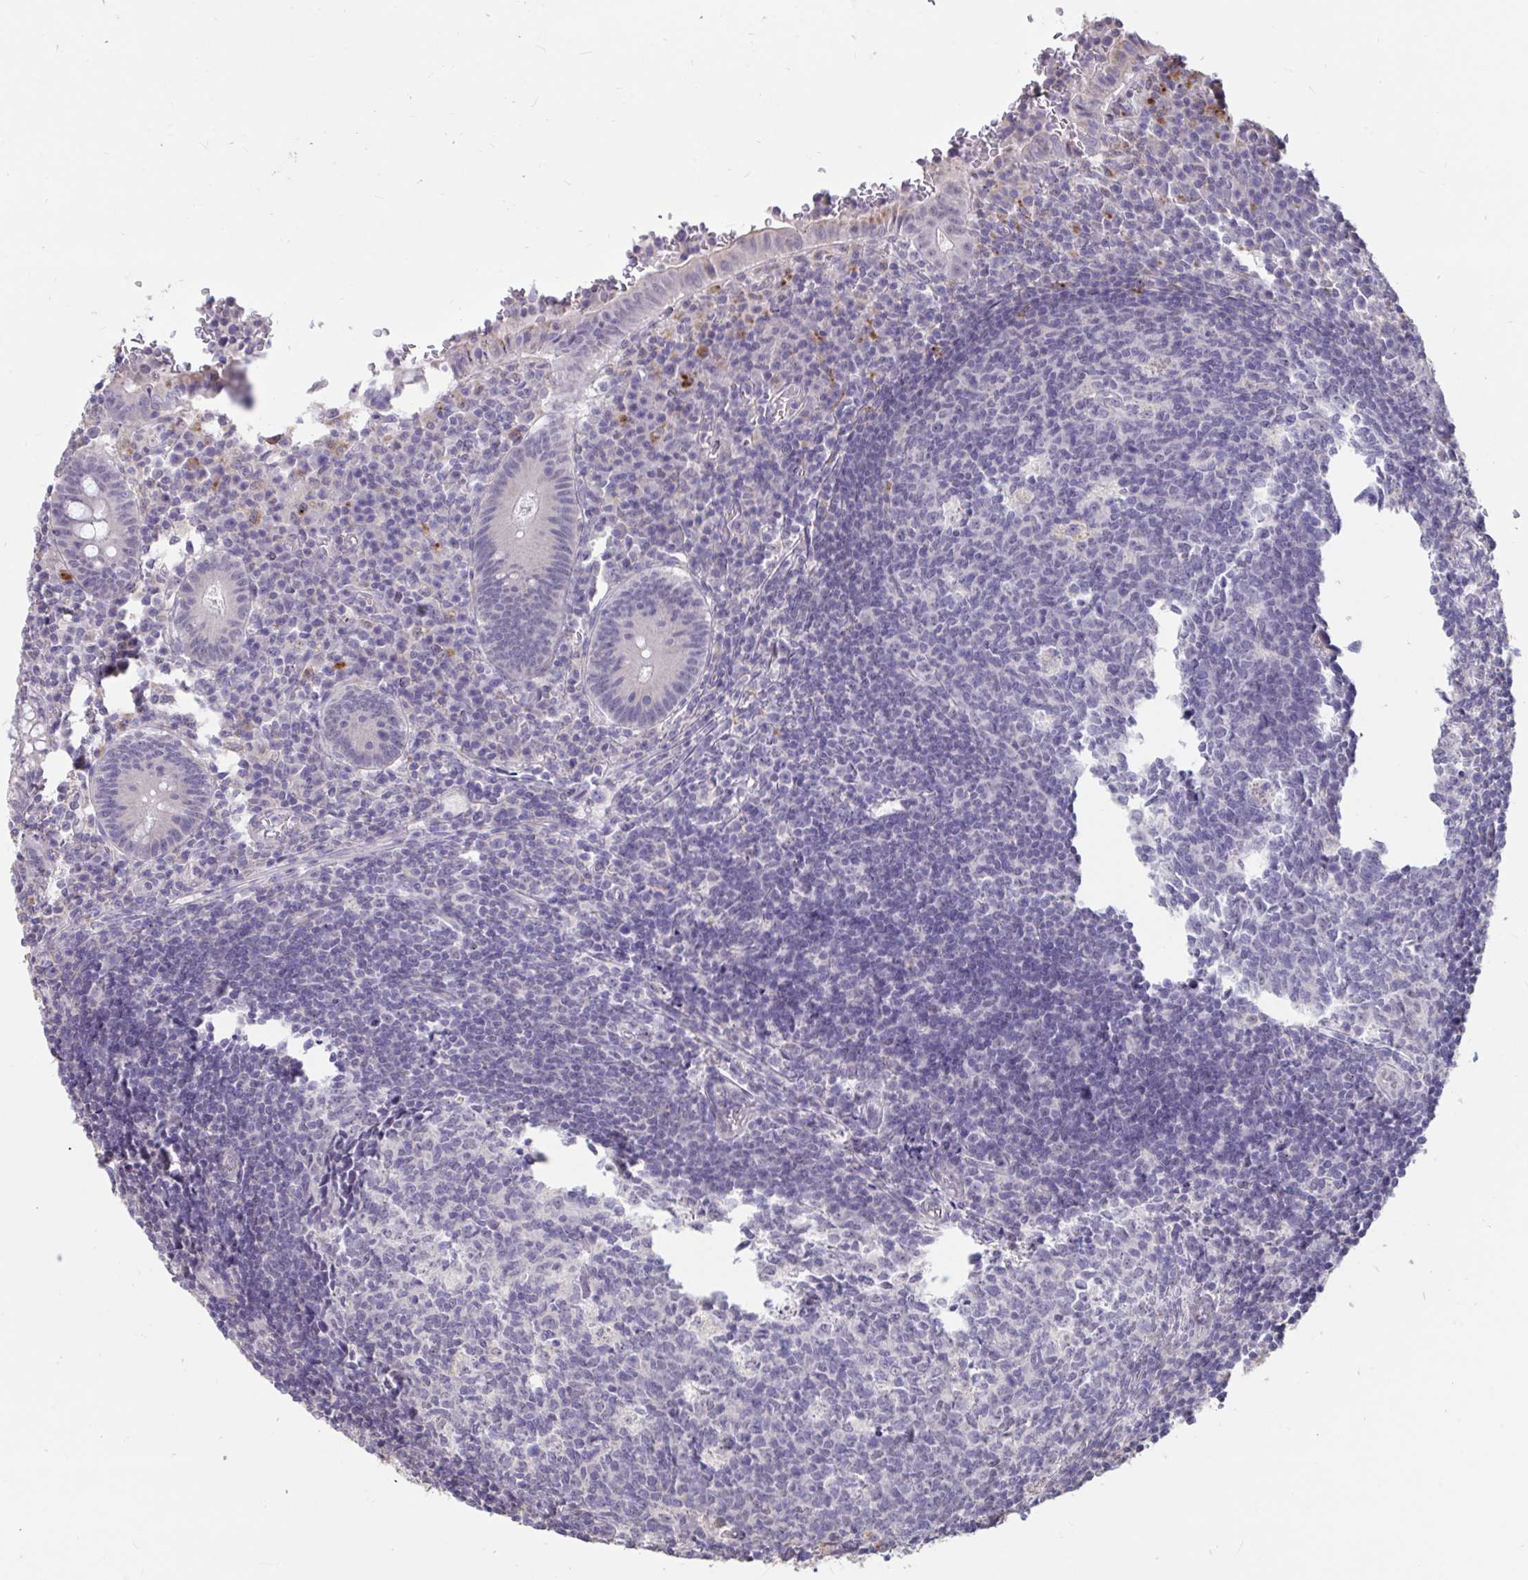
{"staining": {"intensity": "negative", "quantity": "none", "location": "none"}, "tissue": "appendix", "cell_type": "Glandular cells", "image_type": "normal", "snomed": [{"axis": "morphology", "description": "Normal tissue, NOS"}, {"axis": "topography", "description": "Appendix"}], "caption": "Glandular cells show no significant staining in benign appendix. Nuclei are stained in blue.", "gene": "DDX39A", "patient": {"sex": "male", "age": 18}}